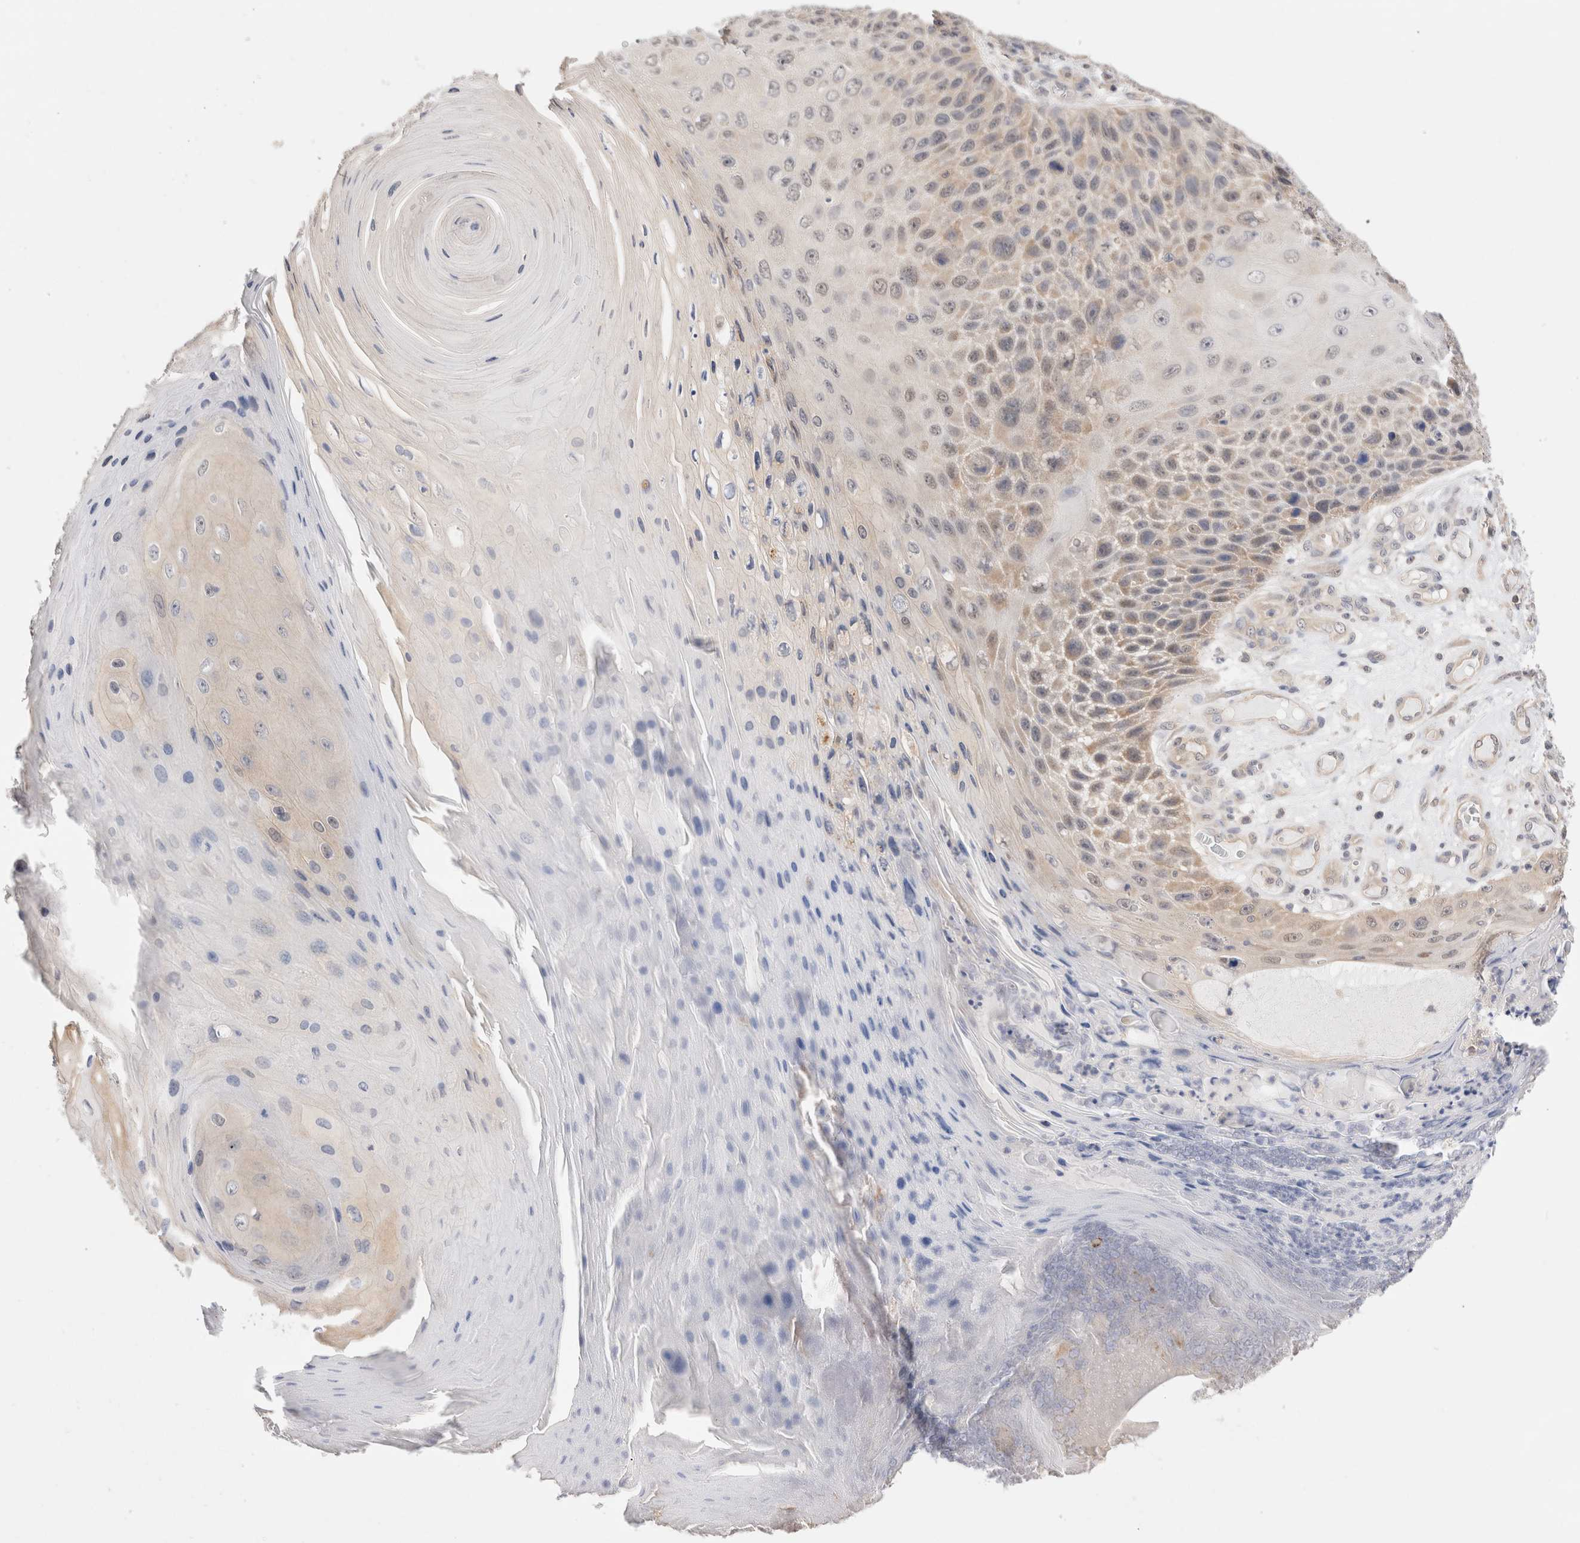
{"staining": {"intensity": "weak", "quantity": "<25%", "location": "cytoplasmic/membranous"}, "tissue": "skin cancer", "cell_type": "Tumor cells", "image_type": "cancer", "snomed": [{"axis": "morphology", "description": "Squamous cell carcinoma, NOS"}, {"axis": "topography", "description": "Skin"}], "caption": "IHC of skin cancer (squamous cell carcinoma) exhibits no positivity in tumor cells. (Immunohistochemistry, brightfield microscopy, high magnification).", "gene": "C17orf97", "patient": {"sex": "female", "age": 88}}